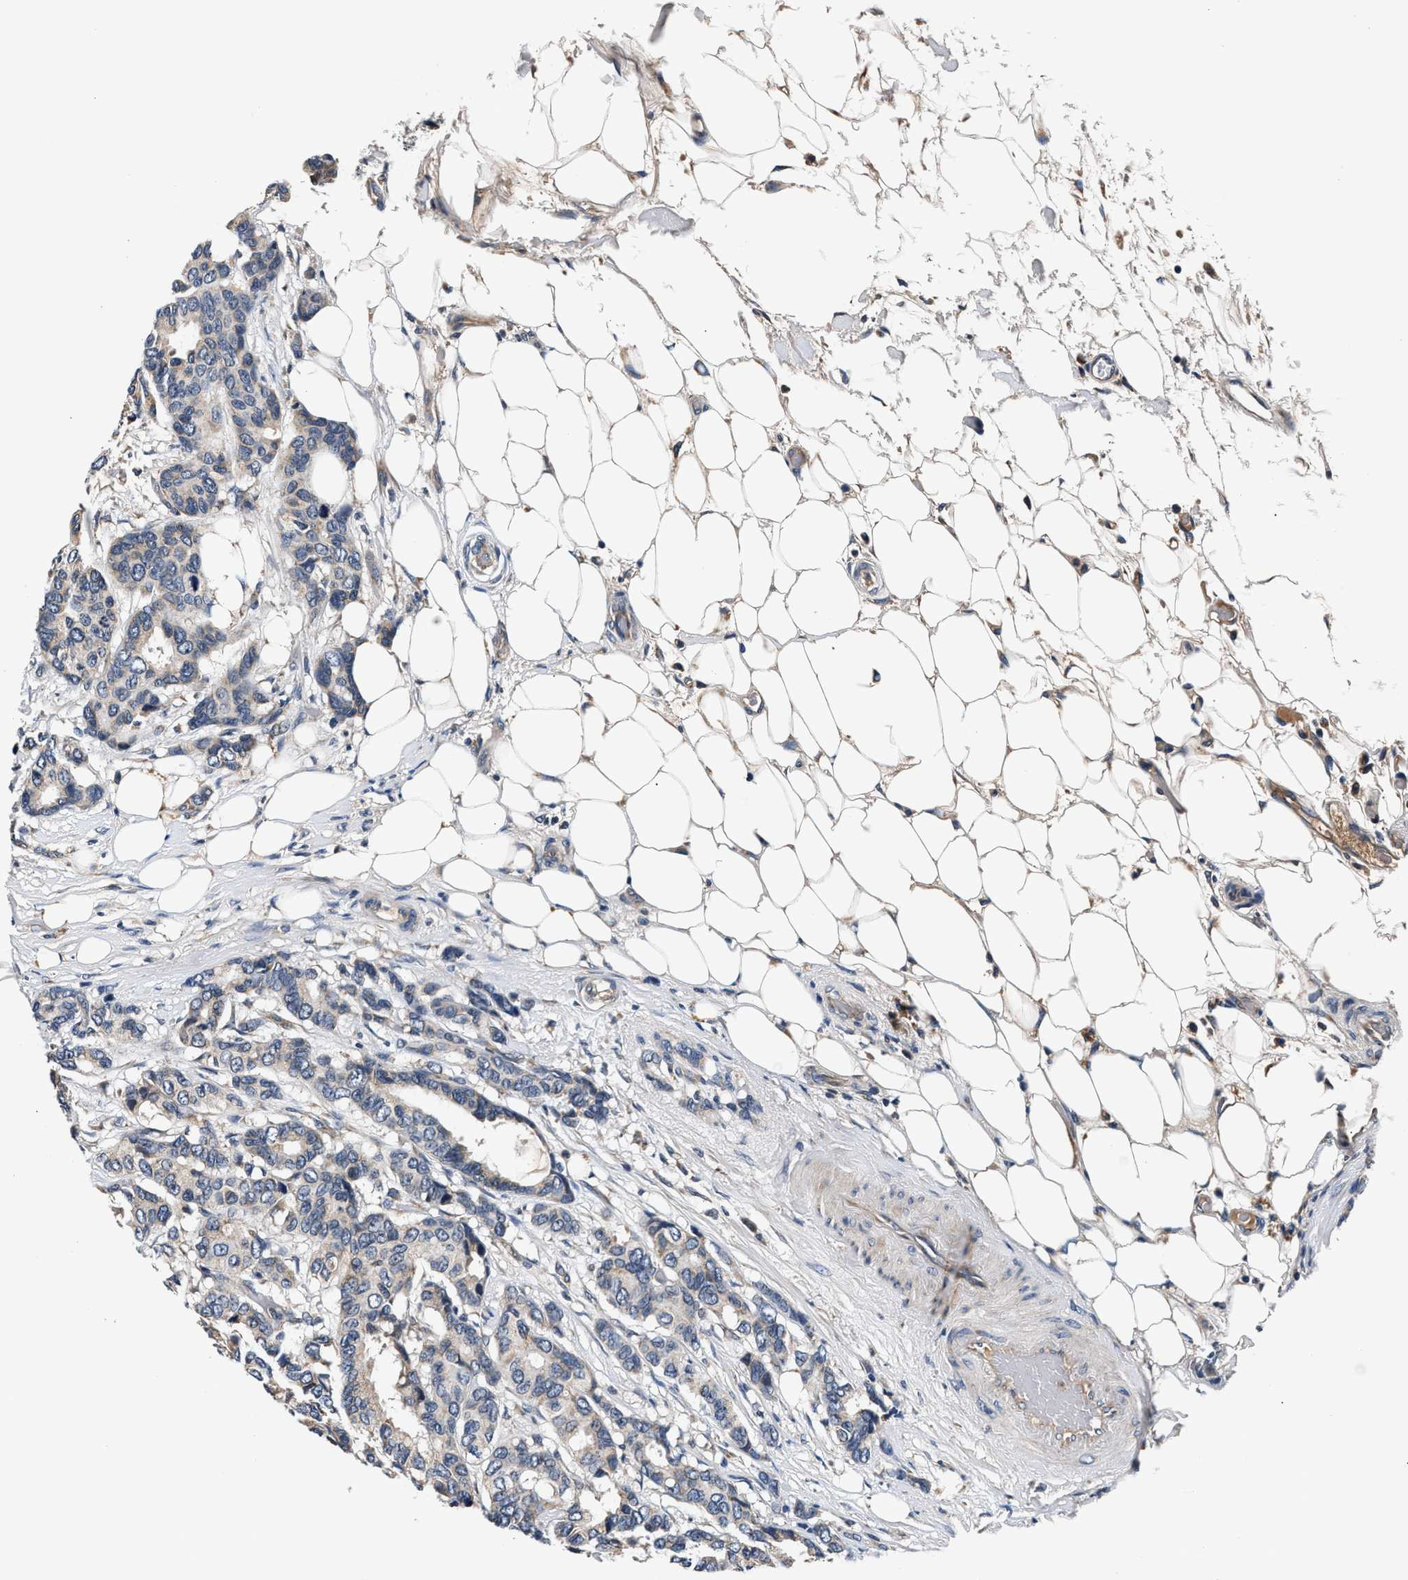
{"staining": {"intensity": "negative", "quantity": "none", "location": "none"}, "tissue": "breast cancer", "cell_type": "Tumor cells", "image_type": "cancer", "snomed": [{"axis": "morphology", "description": "Duct carcinoma"}, {"axis": "topography", "description": "Breast"}], "caption": "This is an IHC image of breast invasive ductal carcinoma. There is no expression in tumor cells.", "gene": "IMMT", "patient": {"sex": "female", "age": 87}}